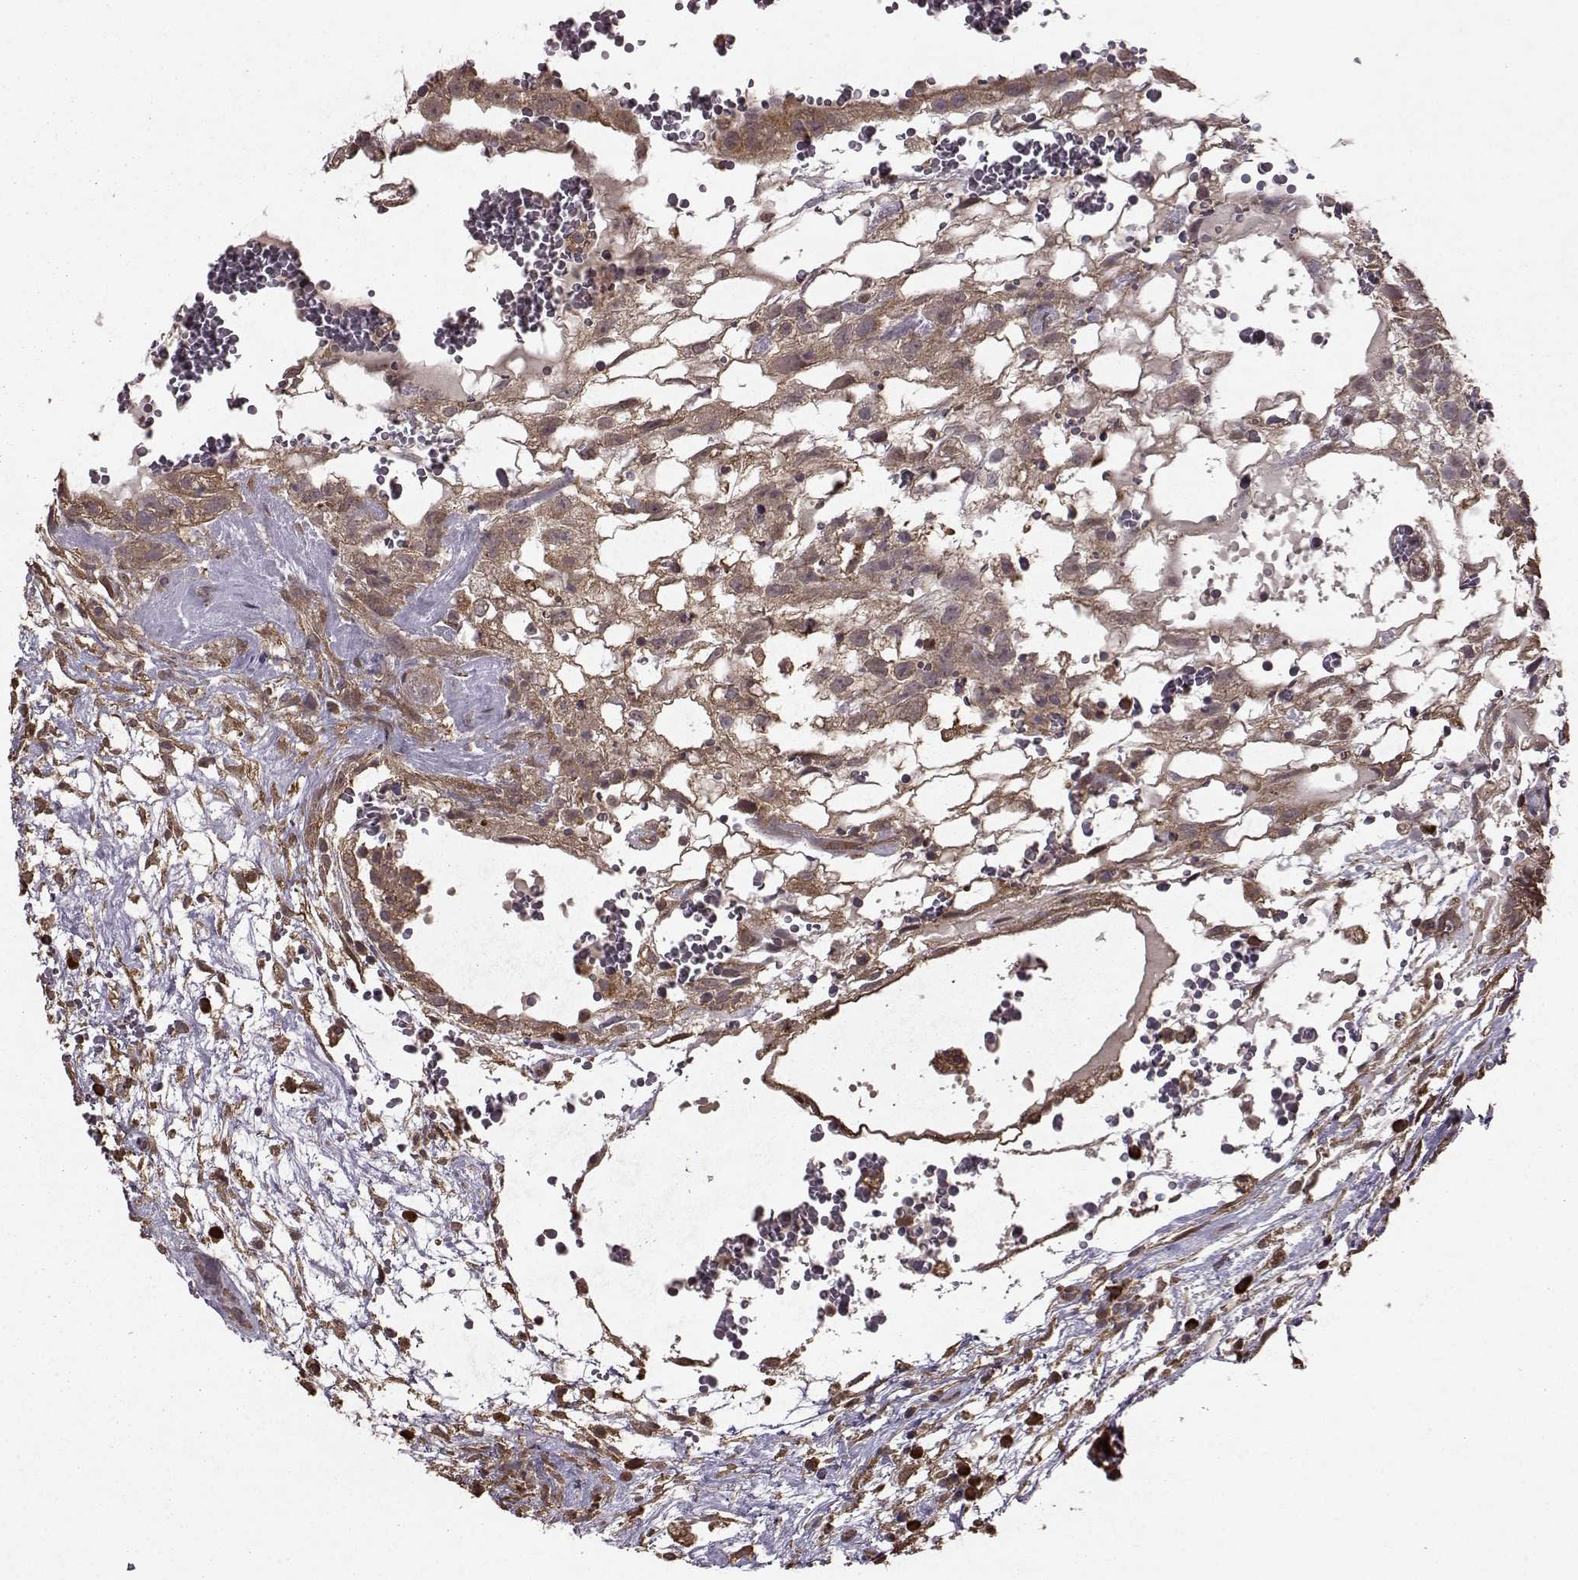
{"staining": {"intensity": "weak", "quantity": ">75%", "location": "cytoplasmic/membranous"}, "tissue": "testis cancer", "cell_type": "Tumor cells", "image_type": "cancer", "snomed": [{"axis": "morphology", "description": "Normal tissue, NOS"}, {"axis": "morphology", "description": "Carcinoma, Embryonal, NOS"}, {"axis": "topography", "description": "Testis"}], "caption": "A histopathology image of testis cancer (embryonal carcinoma) stained for a protein demonstrates weak cytoplasmic/membranous brown staining in tumor cells.", "gene": "NME1-NME2", "patient": {"sex": "male", "age": 32}}